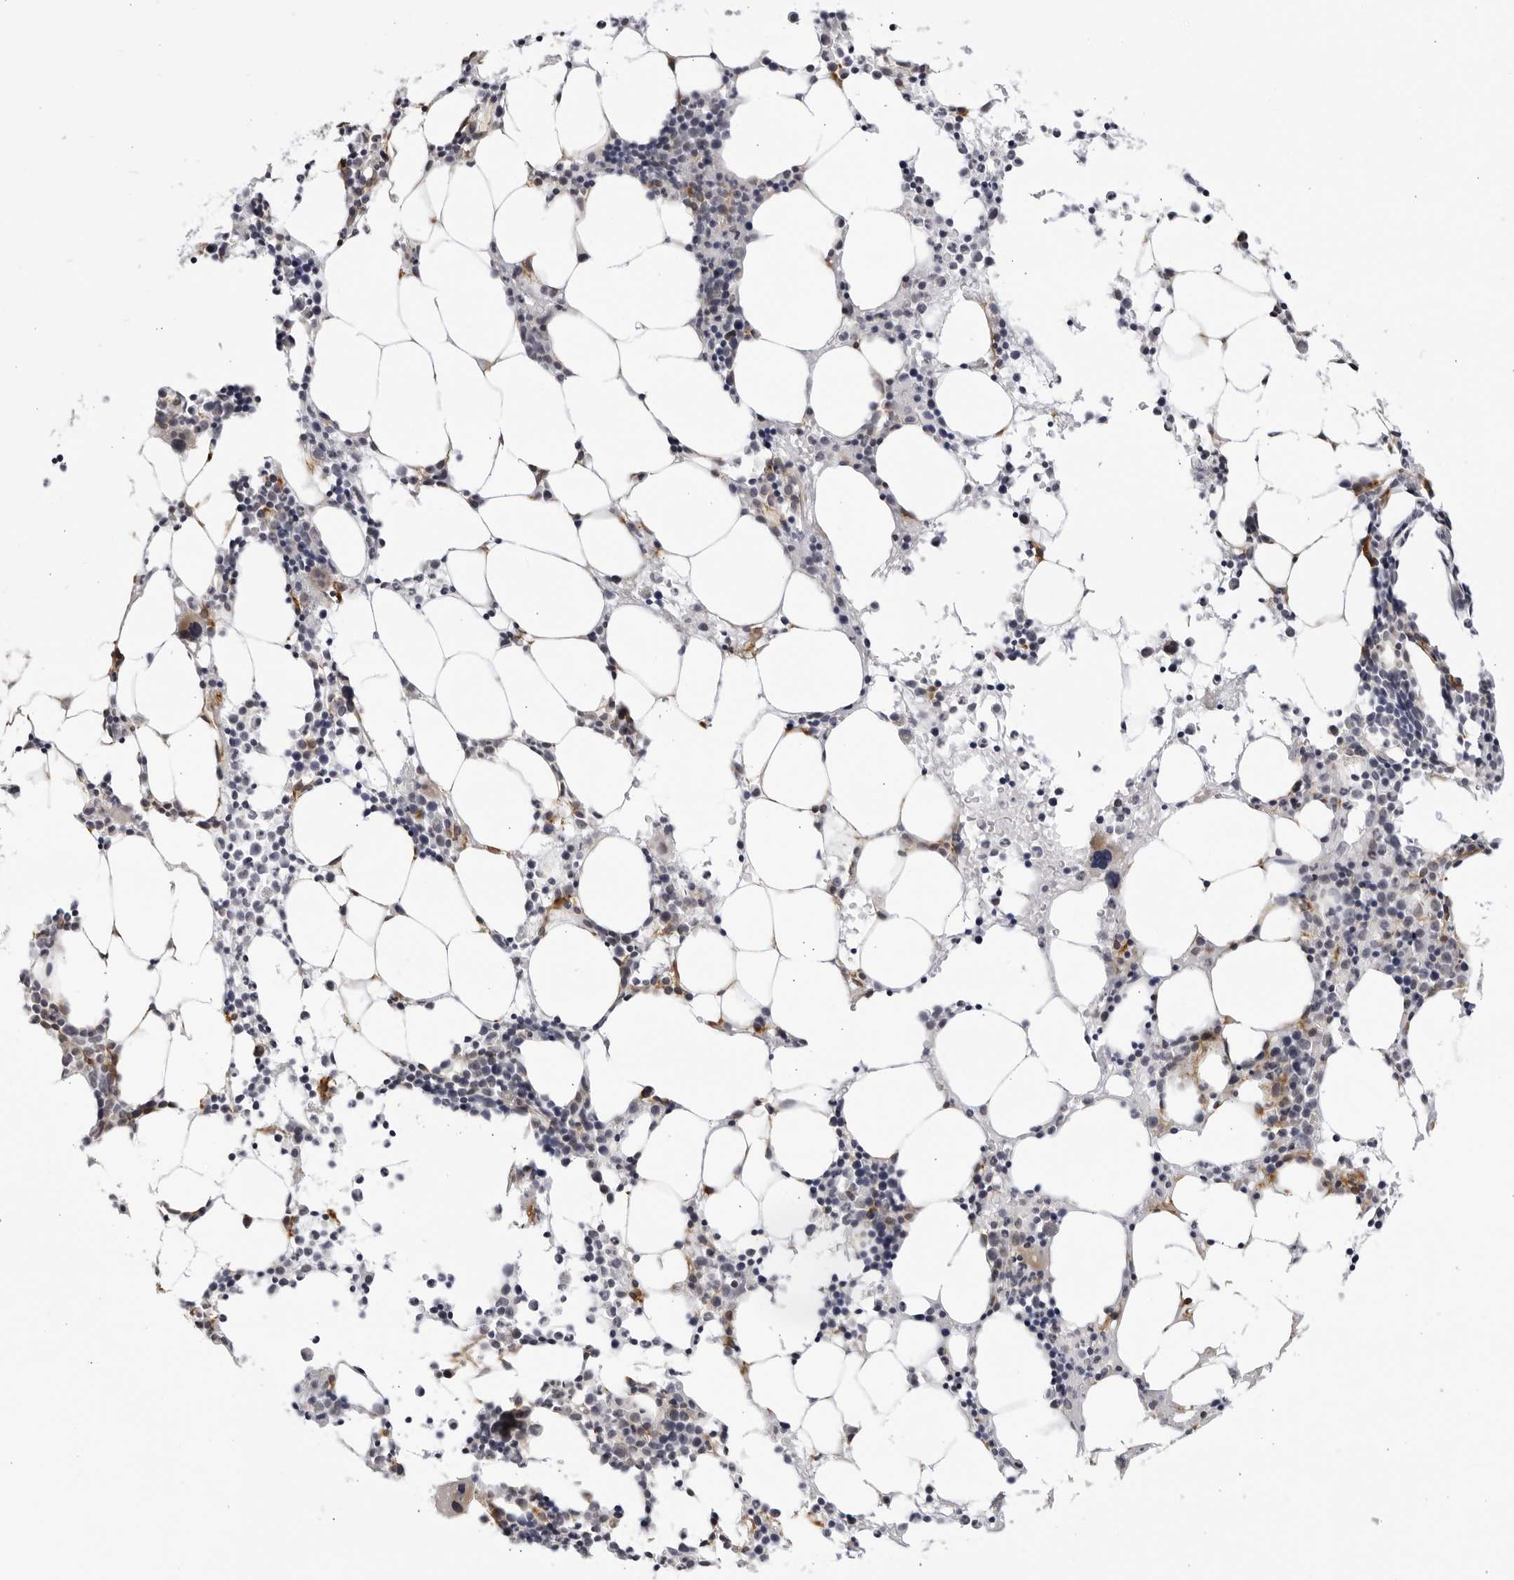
{"staining": {"intensity": "moderate", "quantity": "<25%", "location": "cytoplasmic/membranous"}, "tissue": "bone marrow", "cell_type": "Hematopoietic cells", "image_type": "normal", "snomed": [{"axis": "morphology", "description": "Normal tissue, NOS"}, {"axis": "morphology", "description": "Inflammation, NOS"}, {"axis": "topography", "description": "Bone marrow"}], "caption": "Bone marrow was stained to show a protein in brown. There is low levels of moderate cytoplasmic/membranous expression in about <25% of hematopoietic cells. (brown staining indicates protein expression, while blue staining denotes nuclei).", "gene": "CNBD1", "patient": {"sex": "male", "age": 31}}